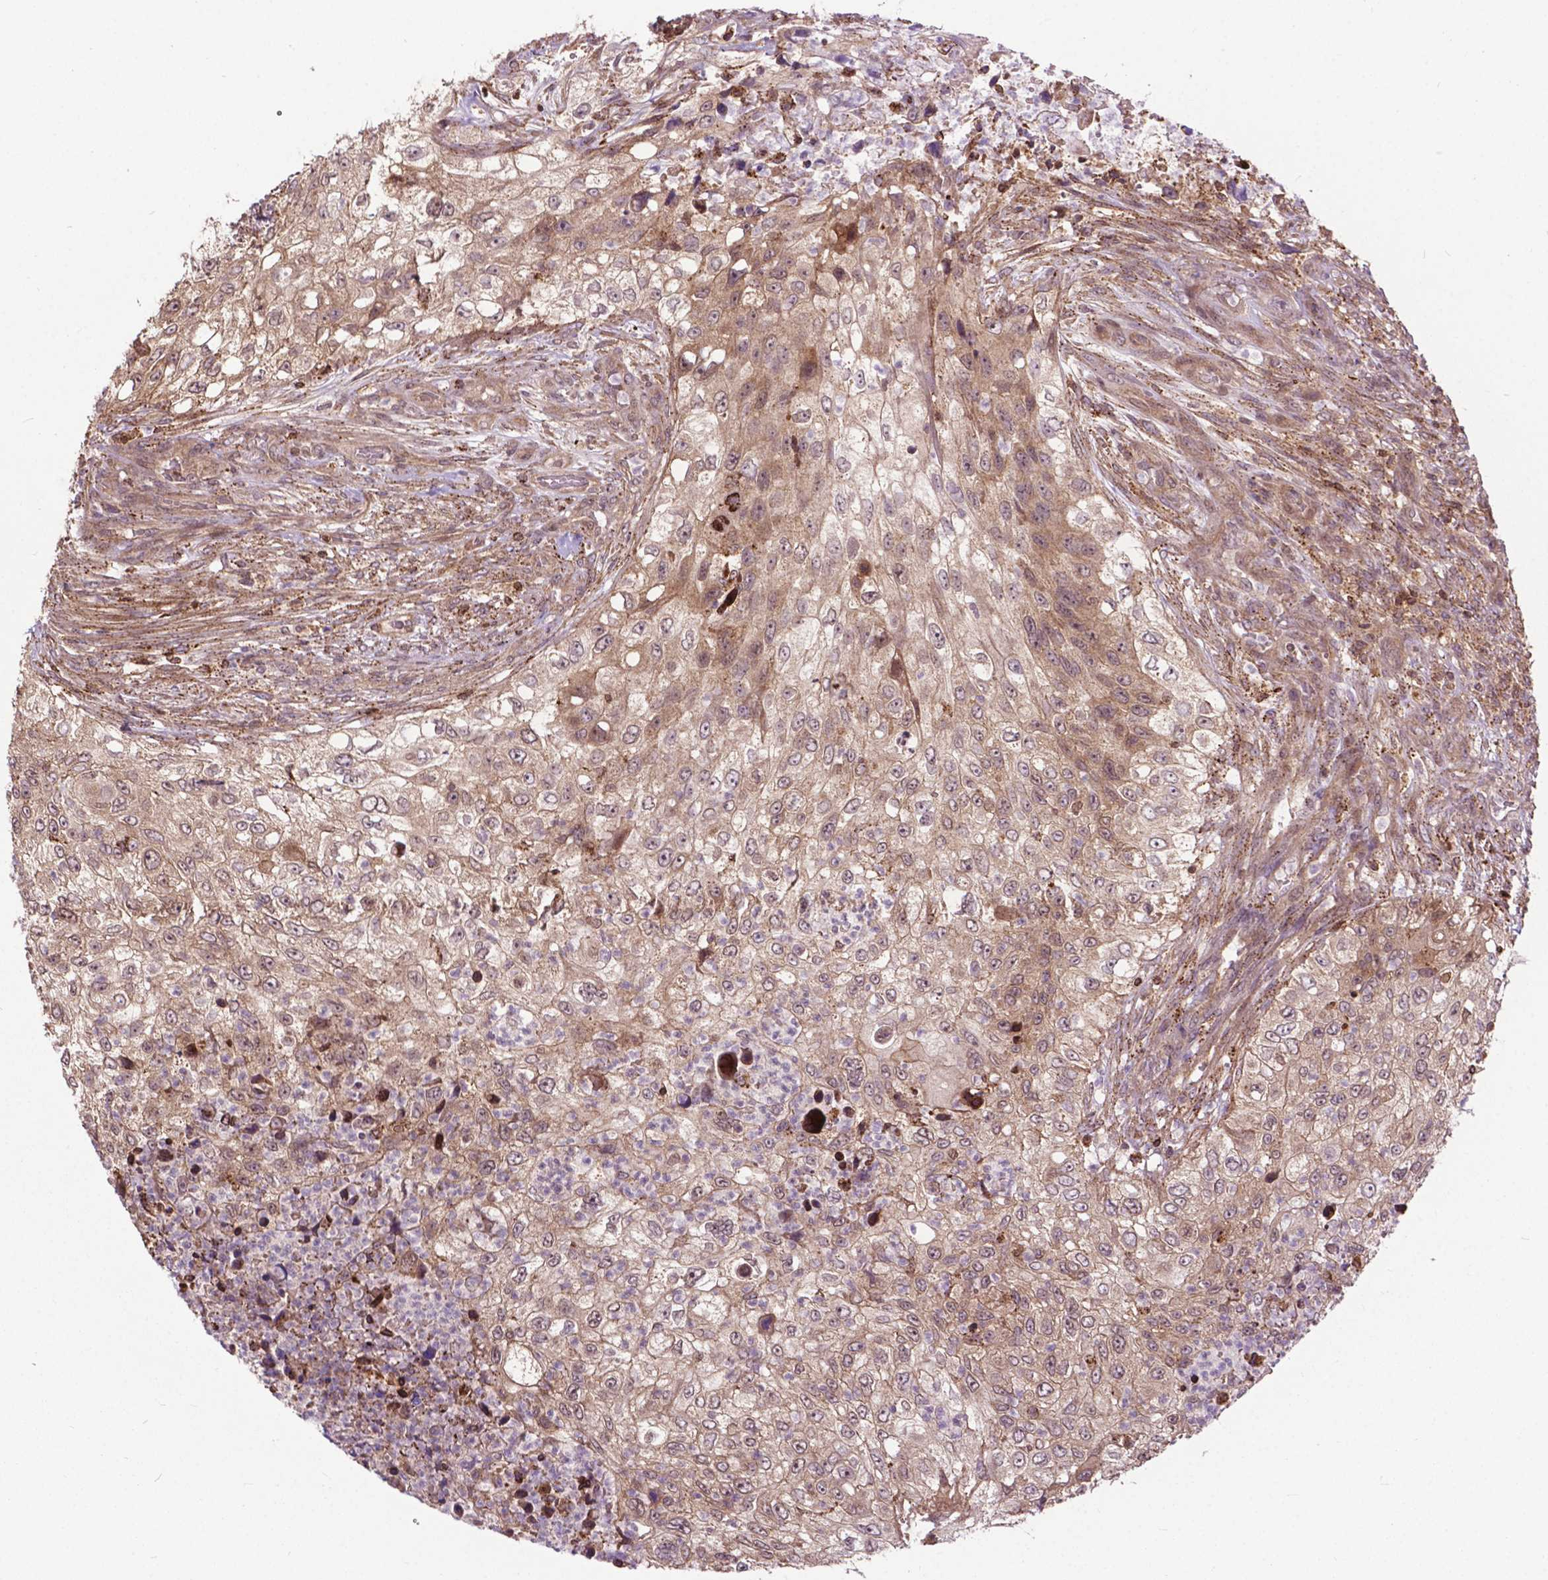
{"staining": {"intensity": "moderate", "quantity": ">75%", "location": "cytoplasmic/membranous"}, "tissue": "urothelial cancer", "cell_type": "Tumor cells", "image_type": "cancer", "snomed": [{"axis": "morphology", "description": "Urothelial carcinoma, High grade"}, {"axis": "topography", "description": "Urinary bladder"}], "caption": "Immunohistochemical staining of high-grade urothelial carcinoma demonstrates medium levels of moderate cytoplasmic/membranous staining in about >75% of tumor cells.", "gene": "CHMP4A", "patient": {"sex": "female", "age": 60}}